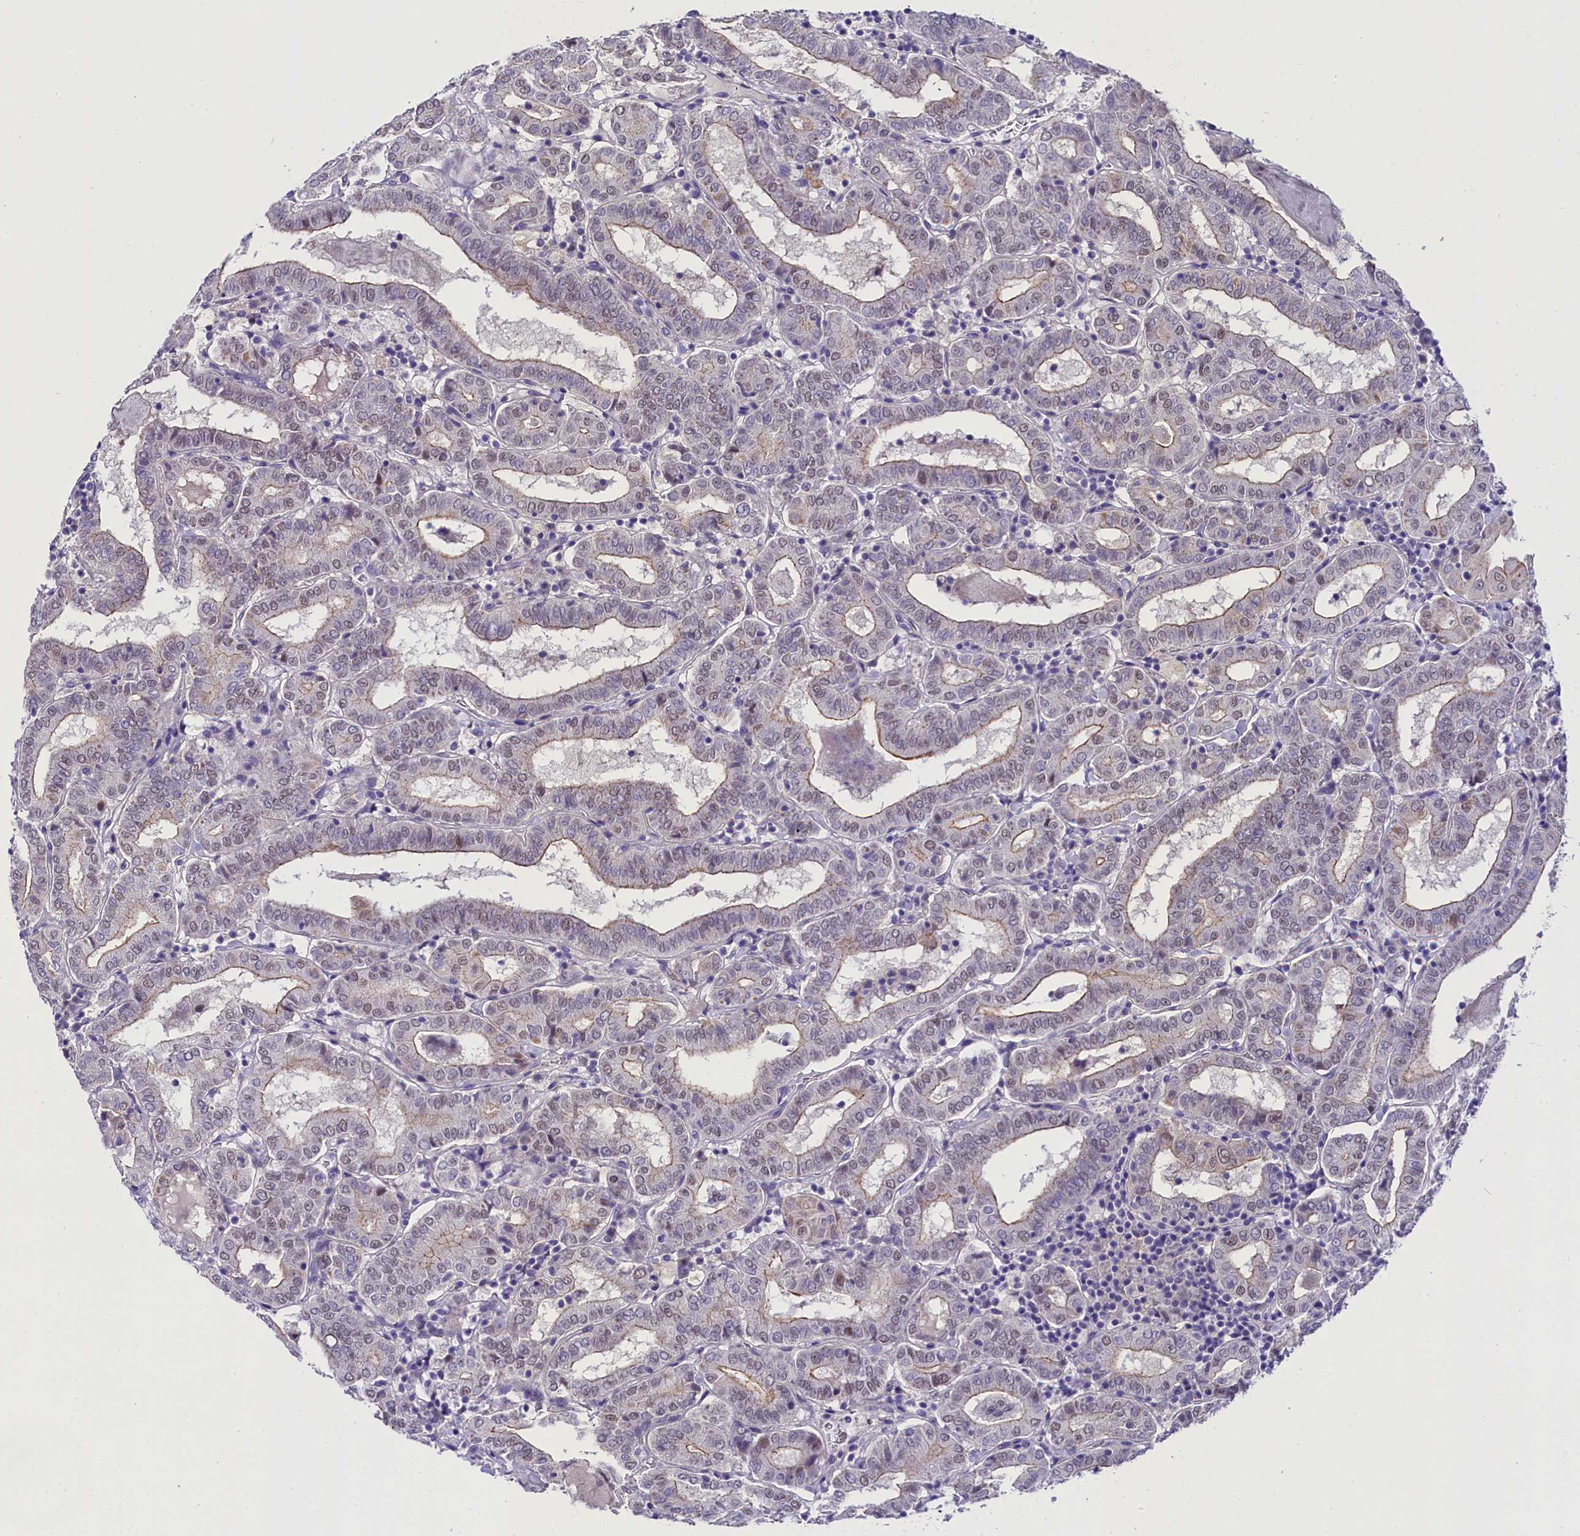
{"staining": {"intensity": "weak", "quantity": "<25%", "location": "cytoplasmic/membranous"}, "tissue": "thyroid cancer", "cell_type": "Tumor cells", "image_type": "cancer", "snomed": [{"axis": "morphology", "description": "Papillary adenocarcinoma, NOS"}, {"axis": "topography", "description": "Thyroid gland"}], "caption": "Thyroid cancer (papillary adenocarcinoma) was stained to show a protein in brown. There is no significant expression in tumor cells. (Immunohistochemistry (ihc), brightfield microscopy, high magnification).", "gene": "OSGEP", "patient": {"sex": "female", "age": 72}}